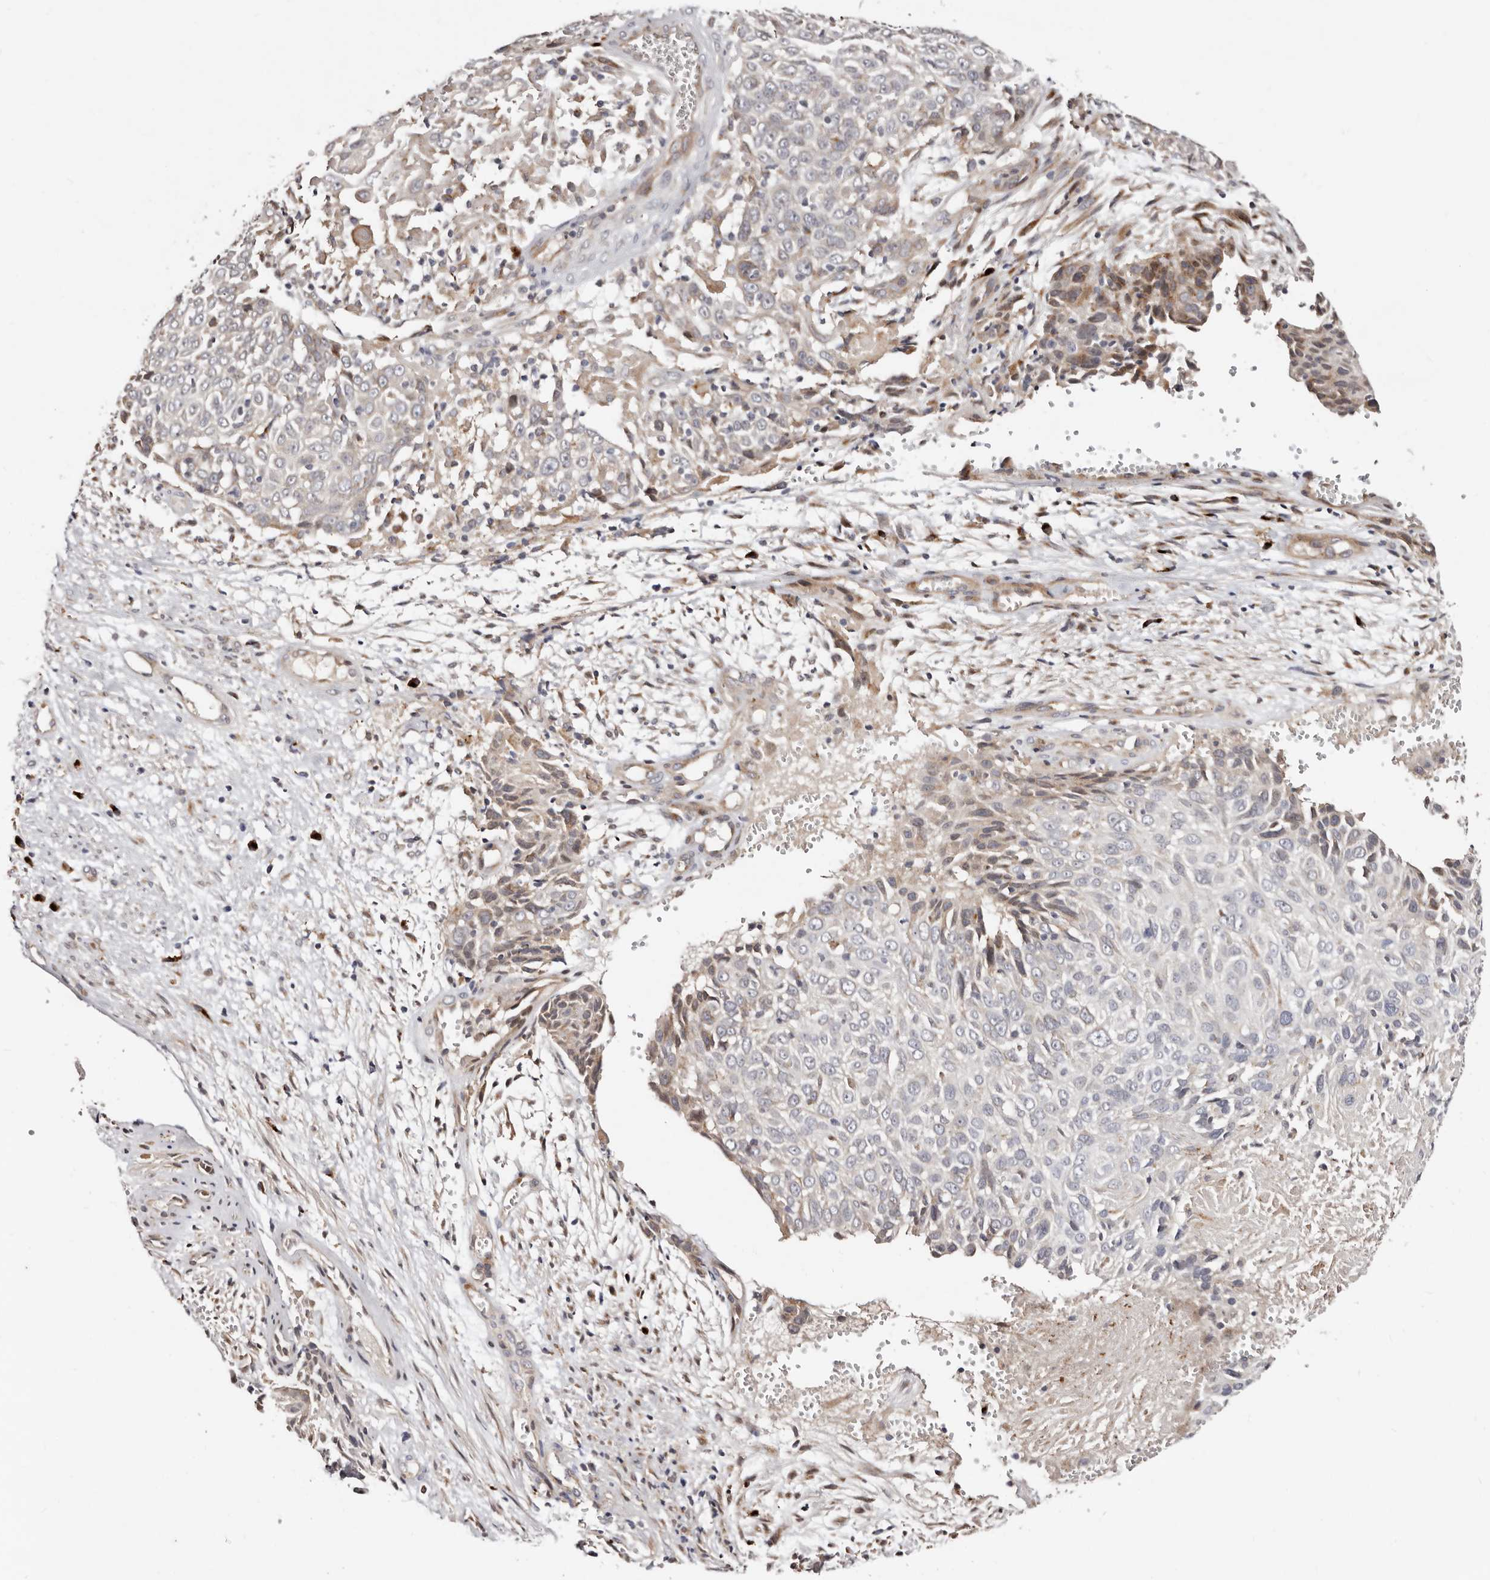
{"staining": {"intensity": "moderate", "quantity": "<25%", "location": "cytoplasmic/membranous"}, "tissue": "cervical cancer", "cell_type": "Tumor cells", "image_type": "cancer", "snomed": [{"axis": "morphology", "description": "Squamous cell carcinoma, NOS"}, {"axis": "topography", "description": "Cervix"}], "caption": "Cervical cancer (squamous cell carcinoma) tissue reveals moderate cytoplasmic/membranous staining in approximately <25% of tumor cells, visualized by immunohistochemistry.", "gene": "DACT2", "patient": {"sex": "female", "age": 74}}